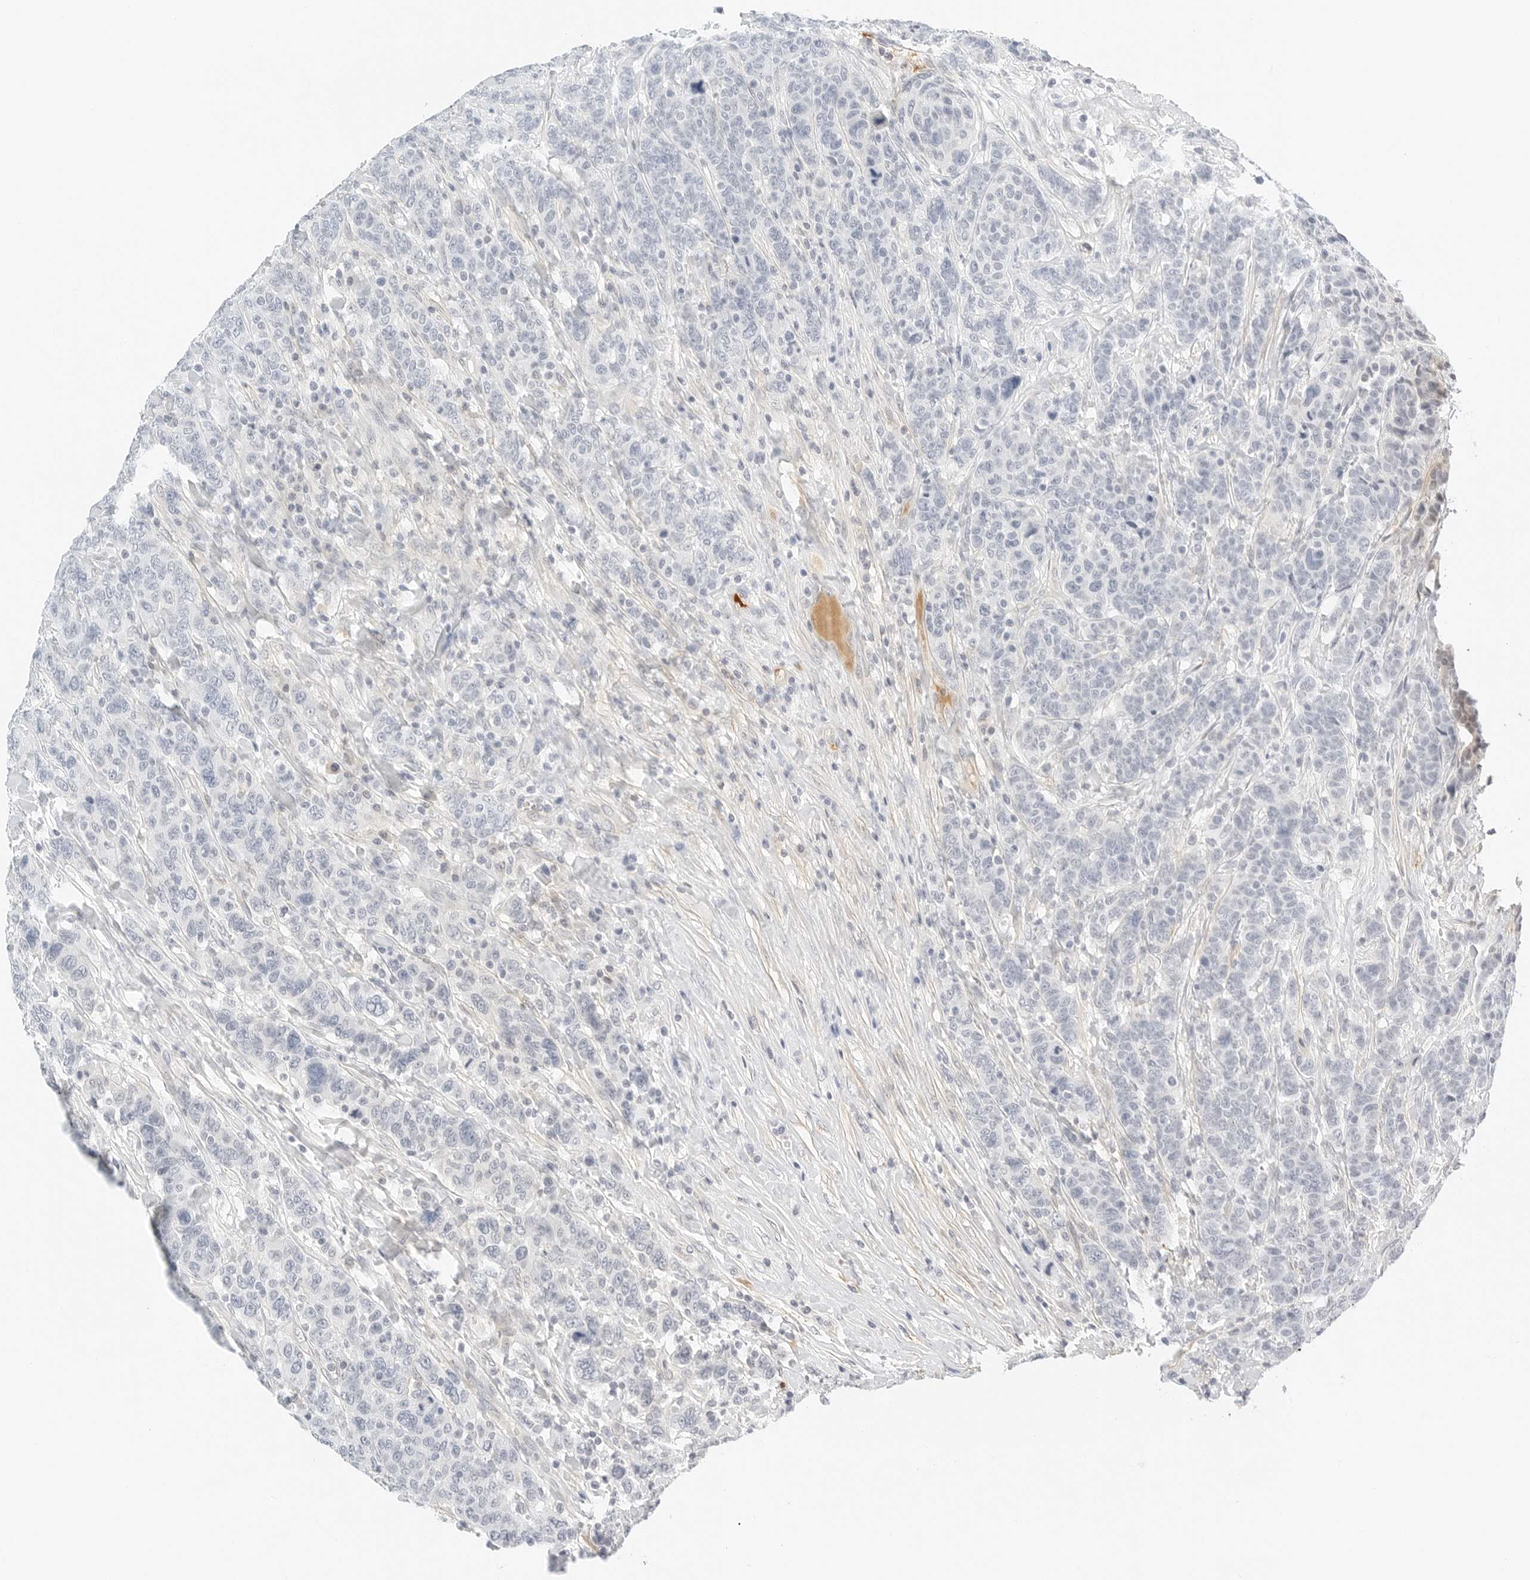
{"staining": {"intensity": "negative", "quantity": "none", "location": "none"}, "tissue": "breast cancer", "cell_type": "Tumor cells", "image_type": "cancer", "snomed": [{"axis": "morphology", "description": "Duct carcinoma"}, {"axis": "topography", "description": "Breast"}], "caption": "DAB (3,3'-diaminobenzidine) immunohistochemical staining of human breast cancer (intraductal carcinoma) exhibits no significant expression in tumor cells. The staining is performed using DAB (3,3'-diaminobenzidine) brown chromogen with nuclei counter-stained in using hematoxylin.", "gene": "PKDCC", "patient": {"sex": "female", "age": 37}}